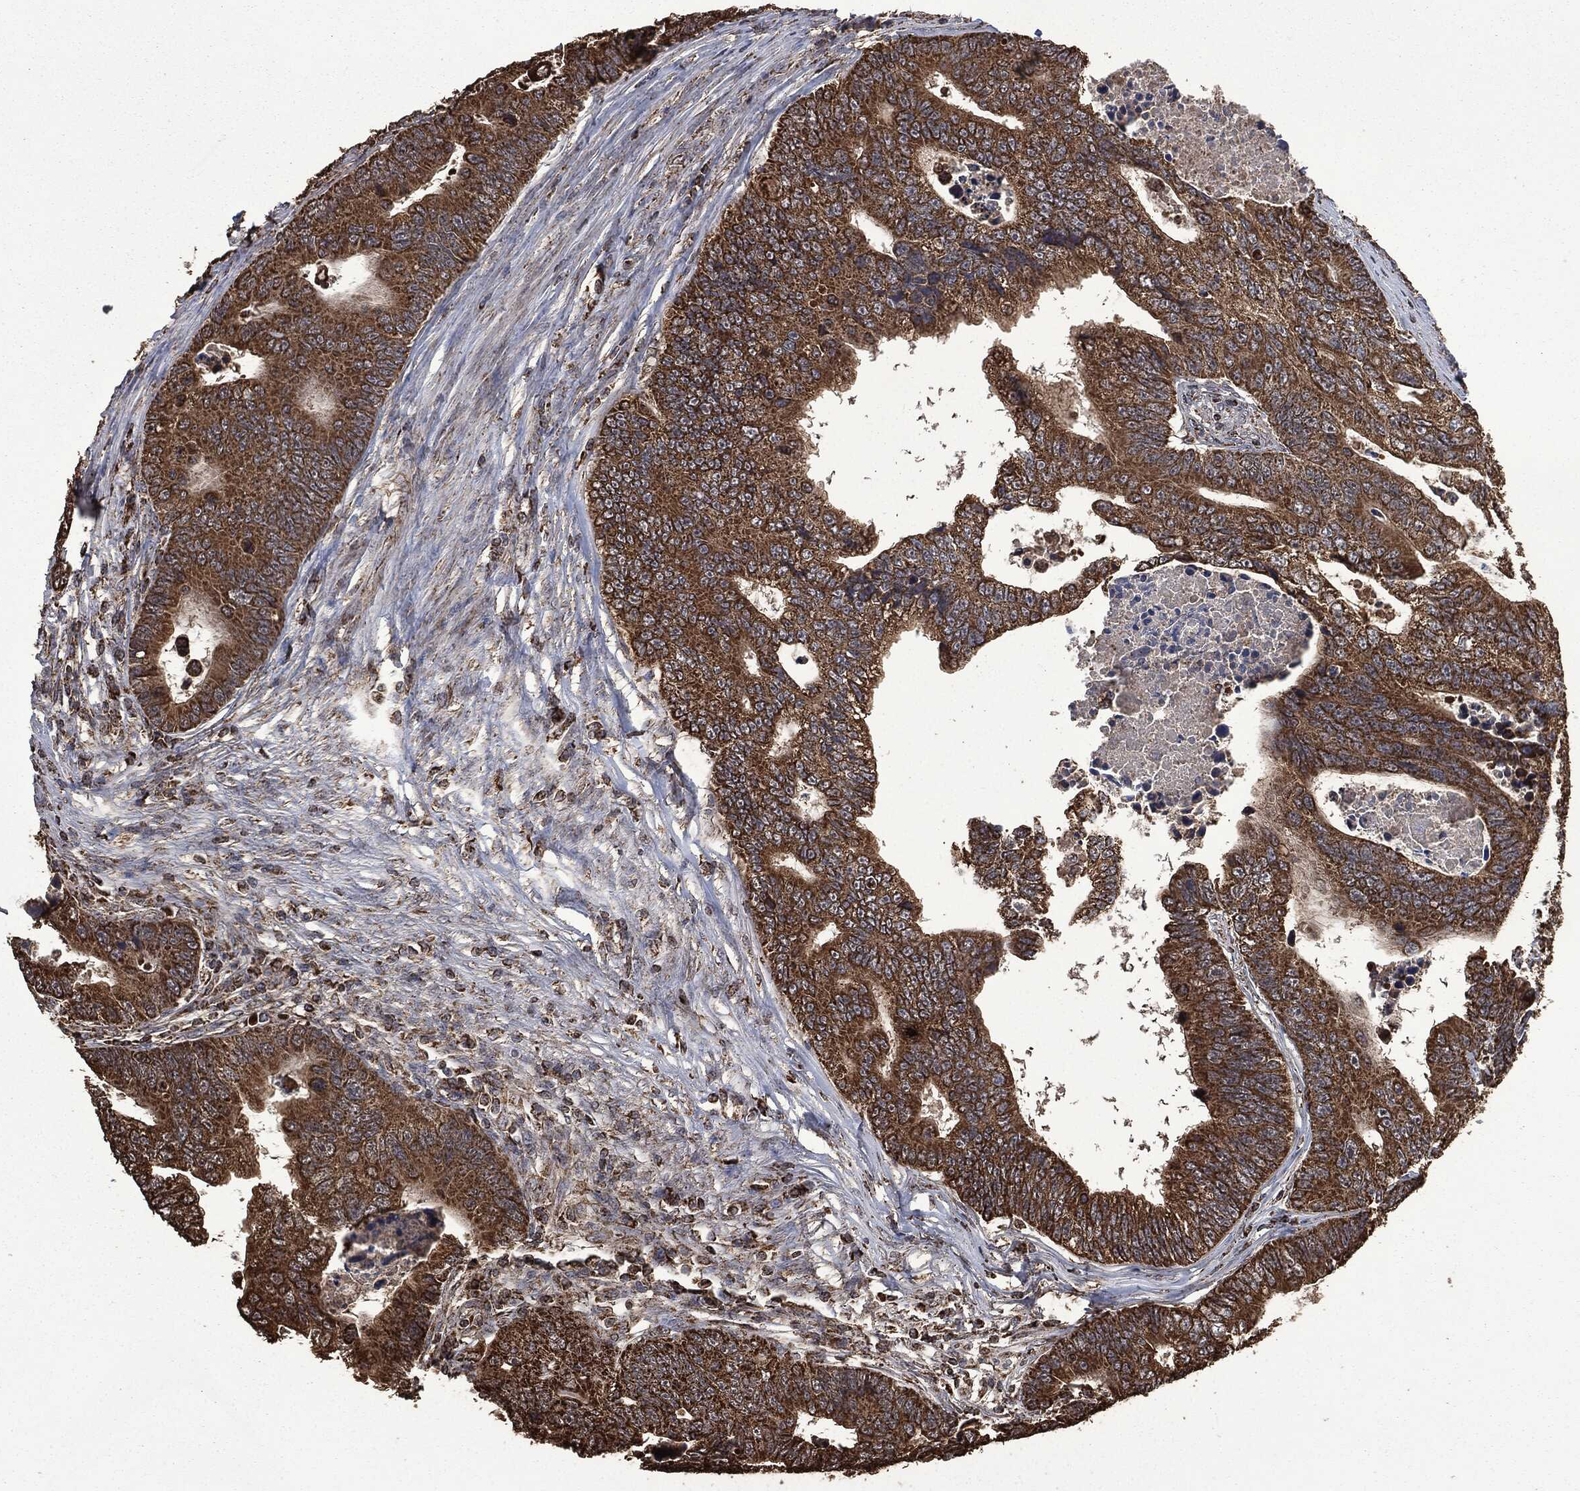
{"staining": {"intensity": "strong", "quantity": ">75%", "location": "cytoplasmic/membranous"}, "tissue": "colorectal cancer", "cell_type": "Tumor cells", "image_type": "cancer", "snomed": [{"axis": "morphology", "description": "Adenocarcinoma, NOS"}, {"axis": "topography", "description": "Colon"}], "caption": "A histopathology image showing strong cytoplasmic/membranous staining in approximately >75% of tumor cells in colorectal cancer, as visualized by brown immunohistochemical staining.", "gene": "LIG3", "patient": {"sex": "female", "age": 72}}